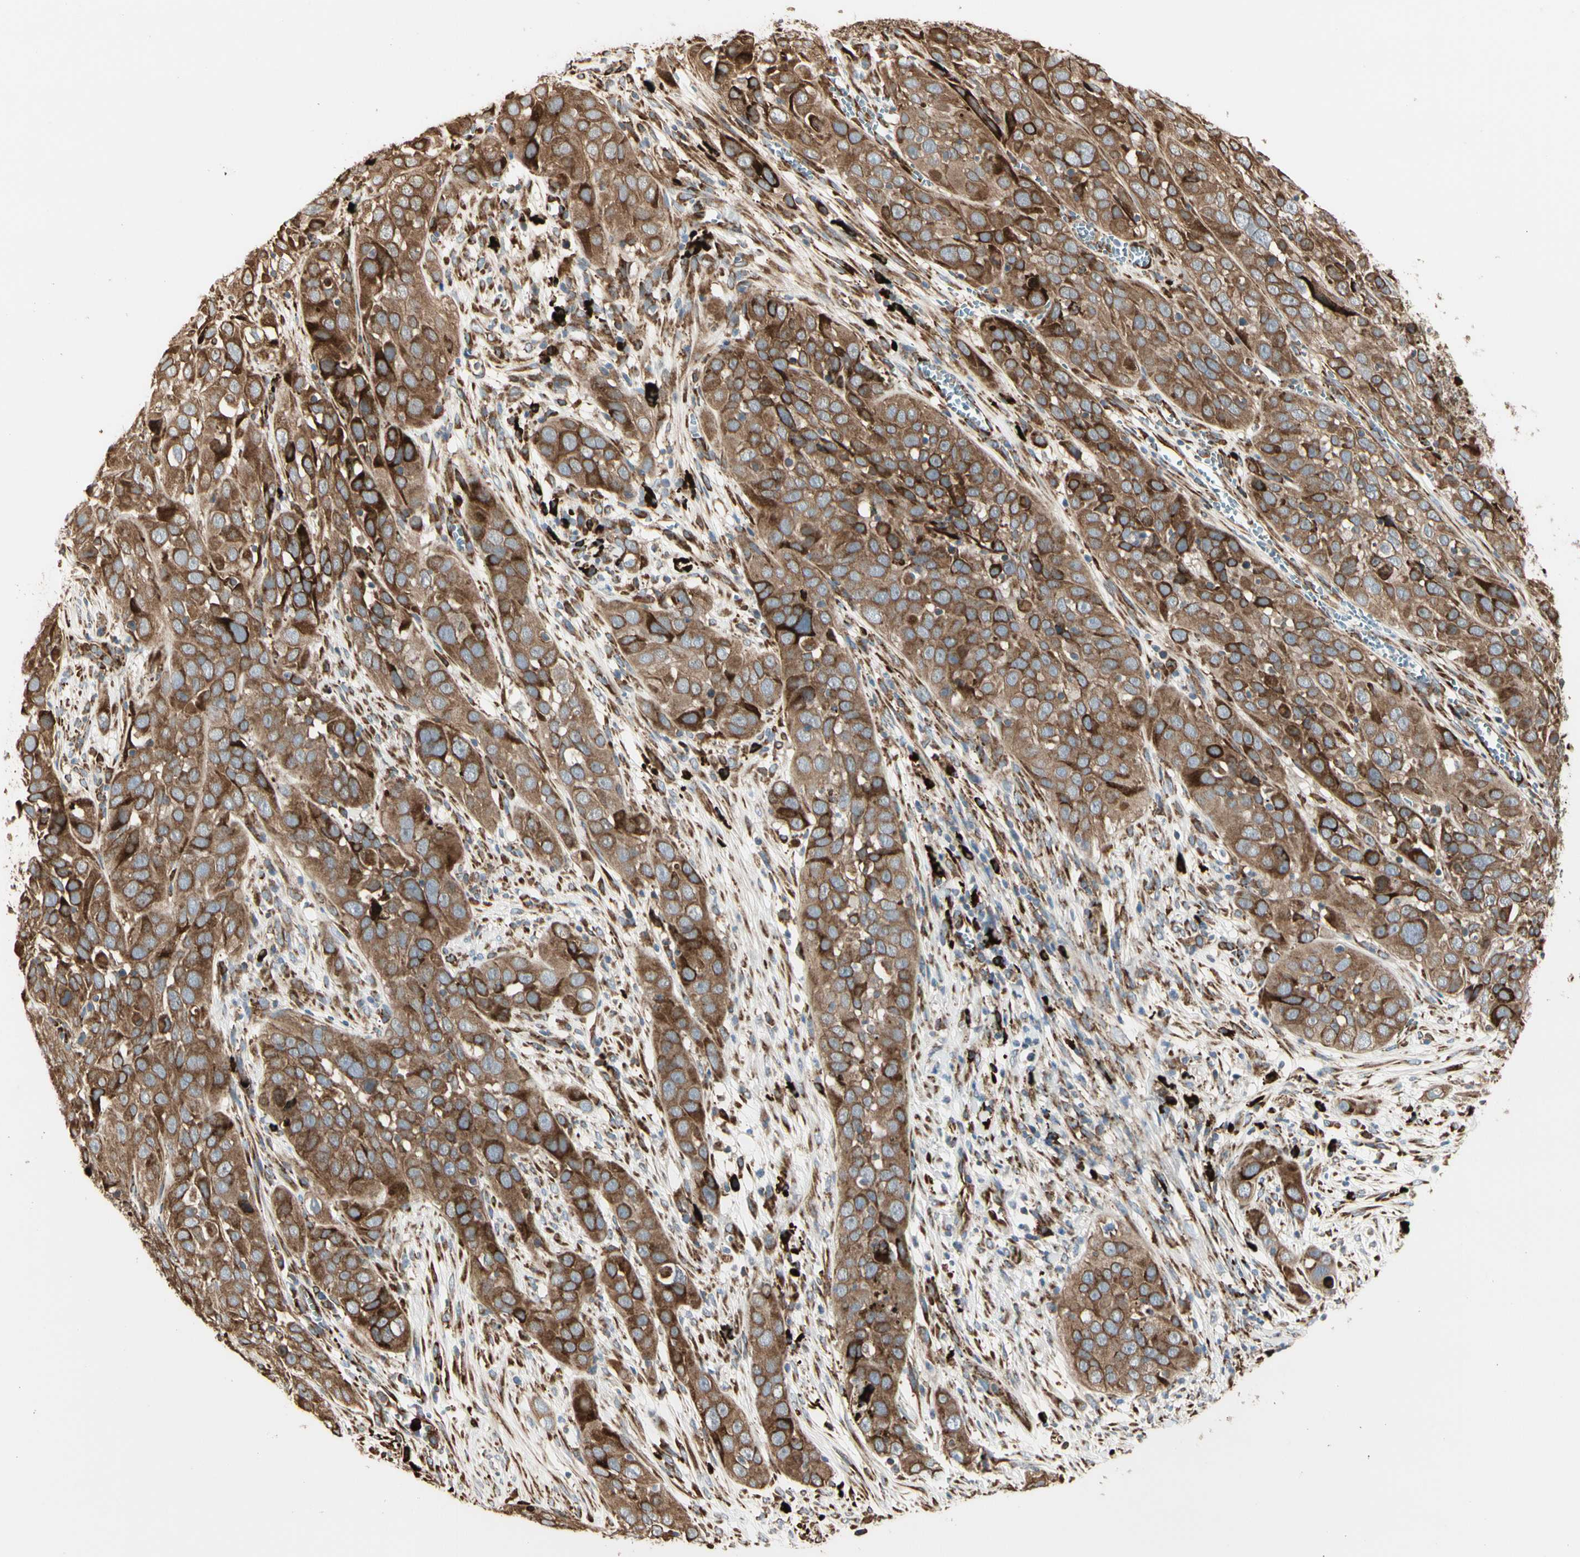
{"staining": {"intensity": "strong", "quantity": ">75%", "location": "cytoplasmic/membranous"}, "tissue": "cervical cancer", "cell_type": "Tumor cells", "image_type": "cancer", "snomed": [{"axis": "morphology", "description": "Squamous cell carcinoma, NOS"}, {"axis": "topography", "description": "Cervix"}], "caption": "Squamous cell carcinoma (cervical) tissue reveals strong cytoplasmic/membranous staining in about >75% of tumor cells", "gene": "HSP90B1", "patient": {"sex": "female", "age": 32}}